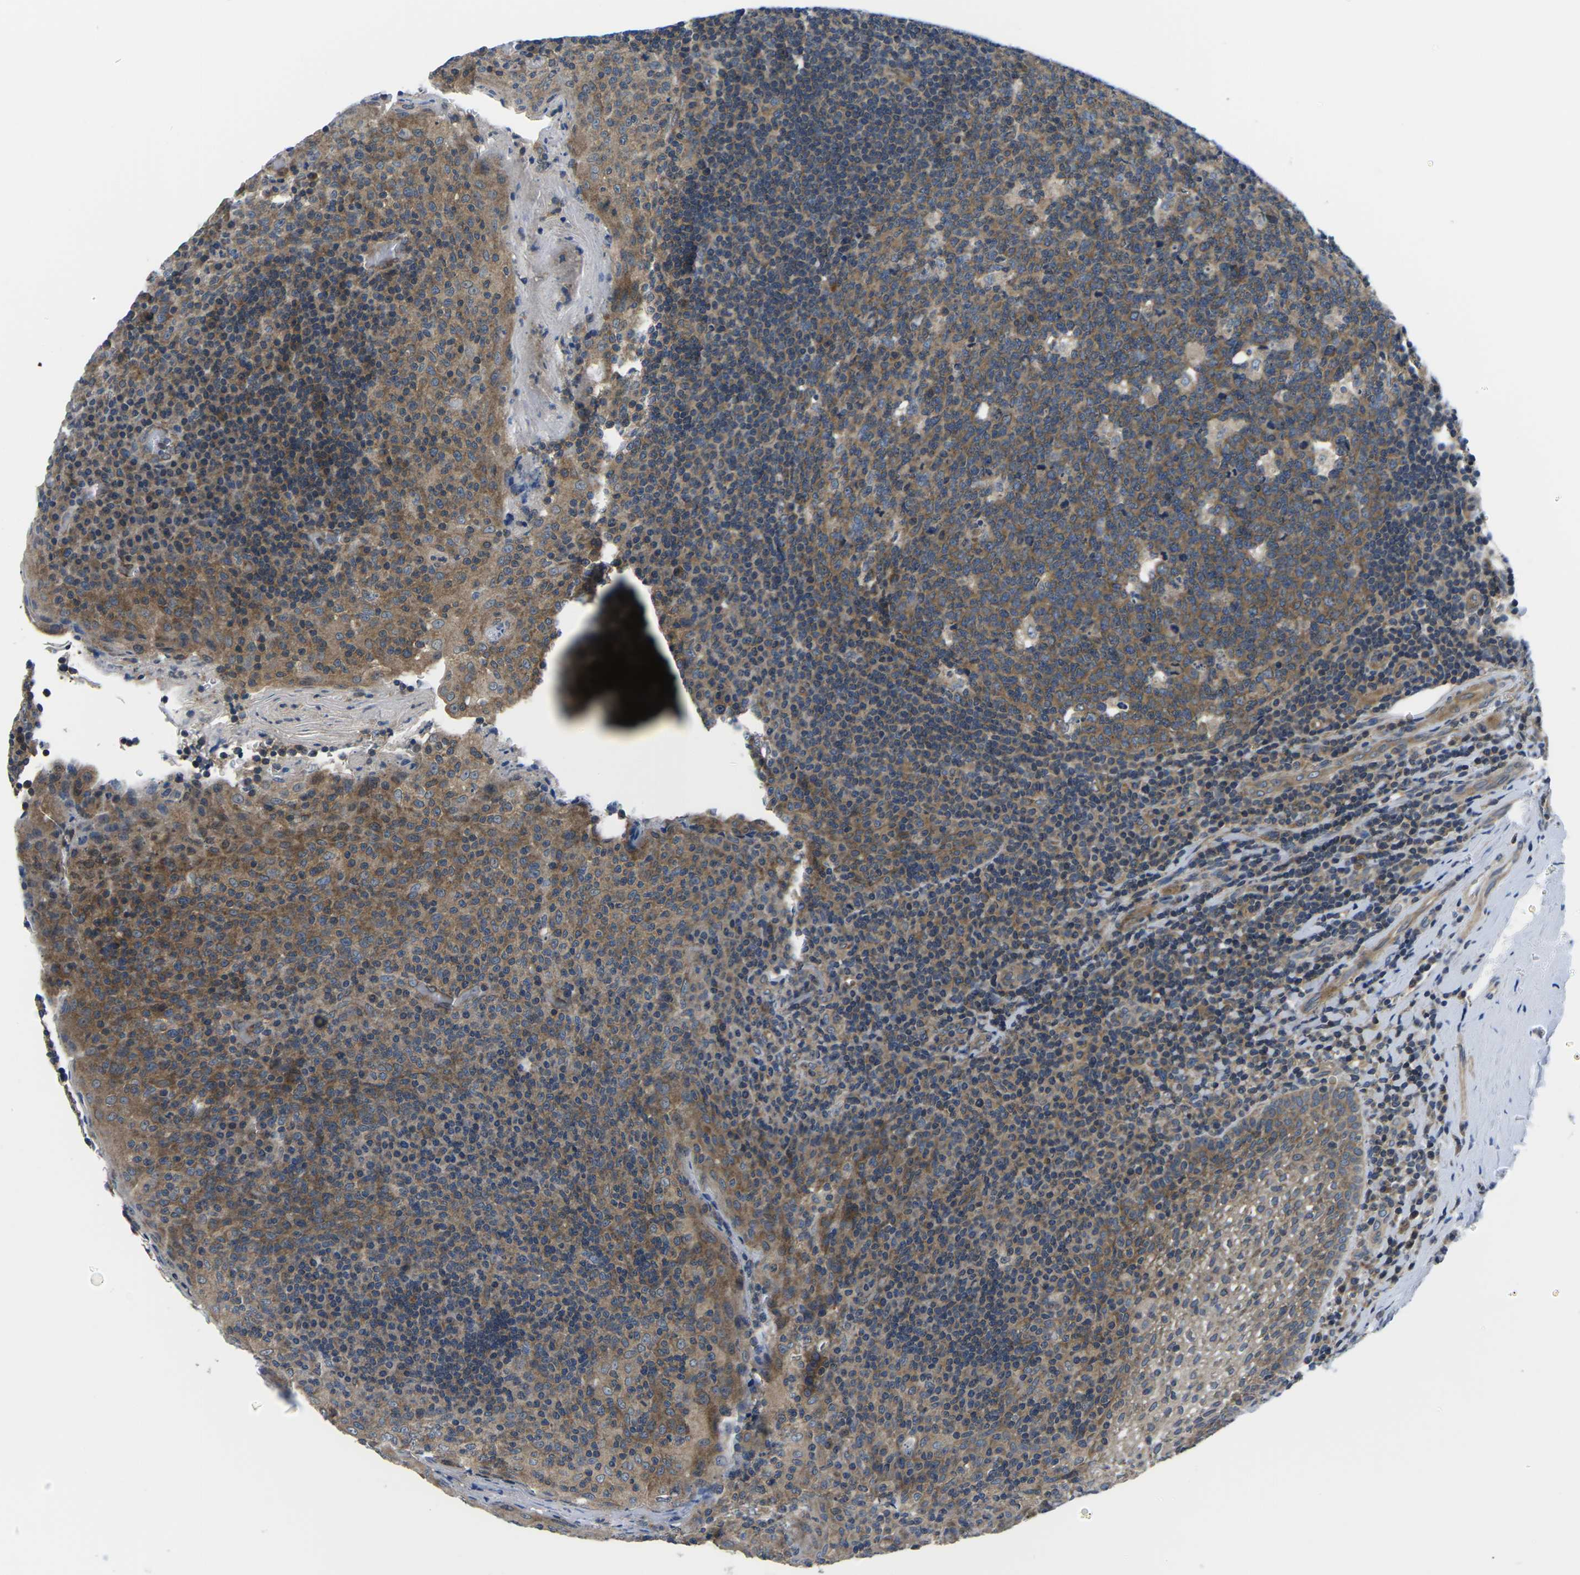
{"staining": {"intensity": "moderate", "quantity": ">75%", "location": "cytoplasmic/membranous"}, "tissue": "tonsil", "cell_type": "Germinal center cells", "image_type": "normal", "snomed": [{"axis": "morphology", "description": "Normal tissue, NOS"}, {"axis": "topography", "description": "Tonsil"}], "caption": "A high-resolution photomicrograph shows immunohistochemistry staining of unremarkable tonsil, which shows moderate cytoplasmic/membranous expression in approximately >75% of germinal center cells.", "gene": "GSK3B", "patient": {"sex": "male", "age": 17}}